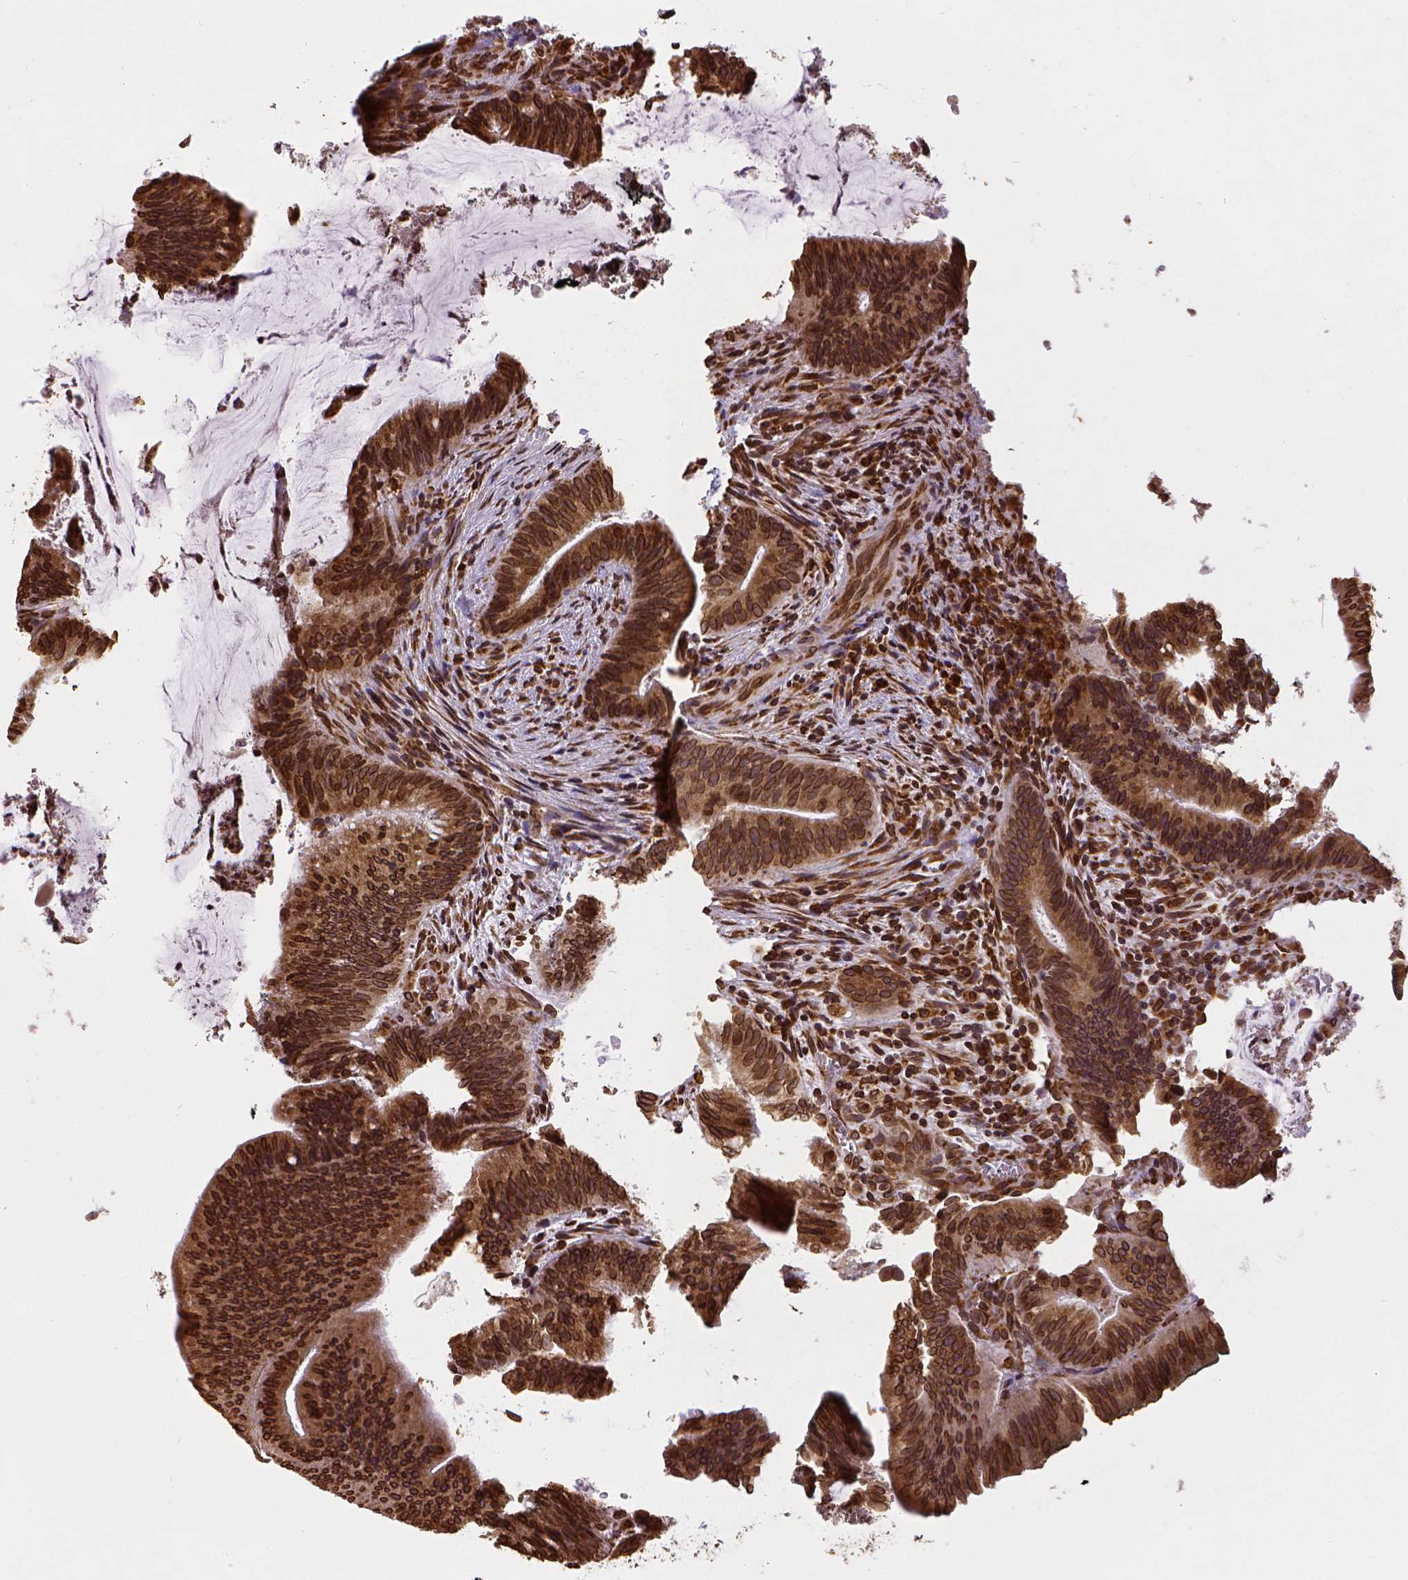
{"staining": {"intensity": "strong", "quantity": ">75%", "location": "cytoplasmic/membranous,nuclear"}, "tissue": "colorectal cancer", "cell_type": "Tumor cells", "image_type": "cancer", "snomed": [{"axis": "morphology", "description": "Adenocarcinoma, NOS"}, {"axis": "topography", "description": "Colon"}], "caption": "Adenocarcinoma (colorectal) stained for a protein reveals strong cytoplasmic/membranous and nuclear positivity in tumor cells.", "gene": "MTDH", "patient": {"sex": "female", "age": 43}}